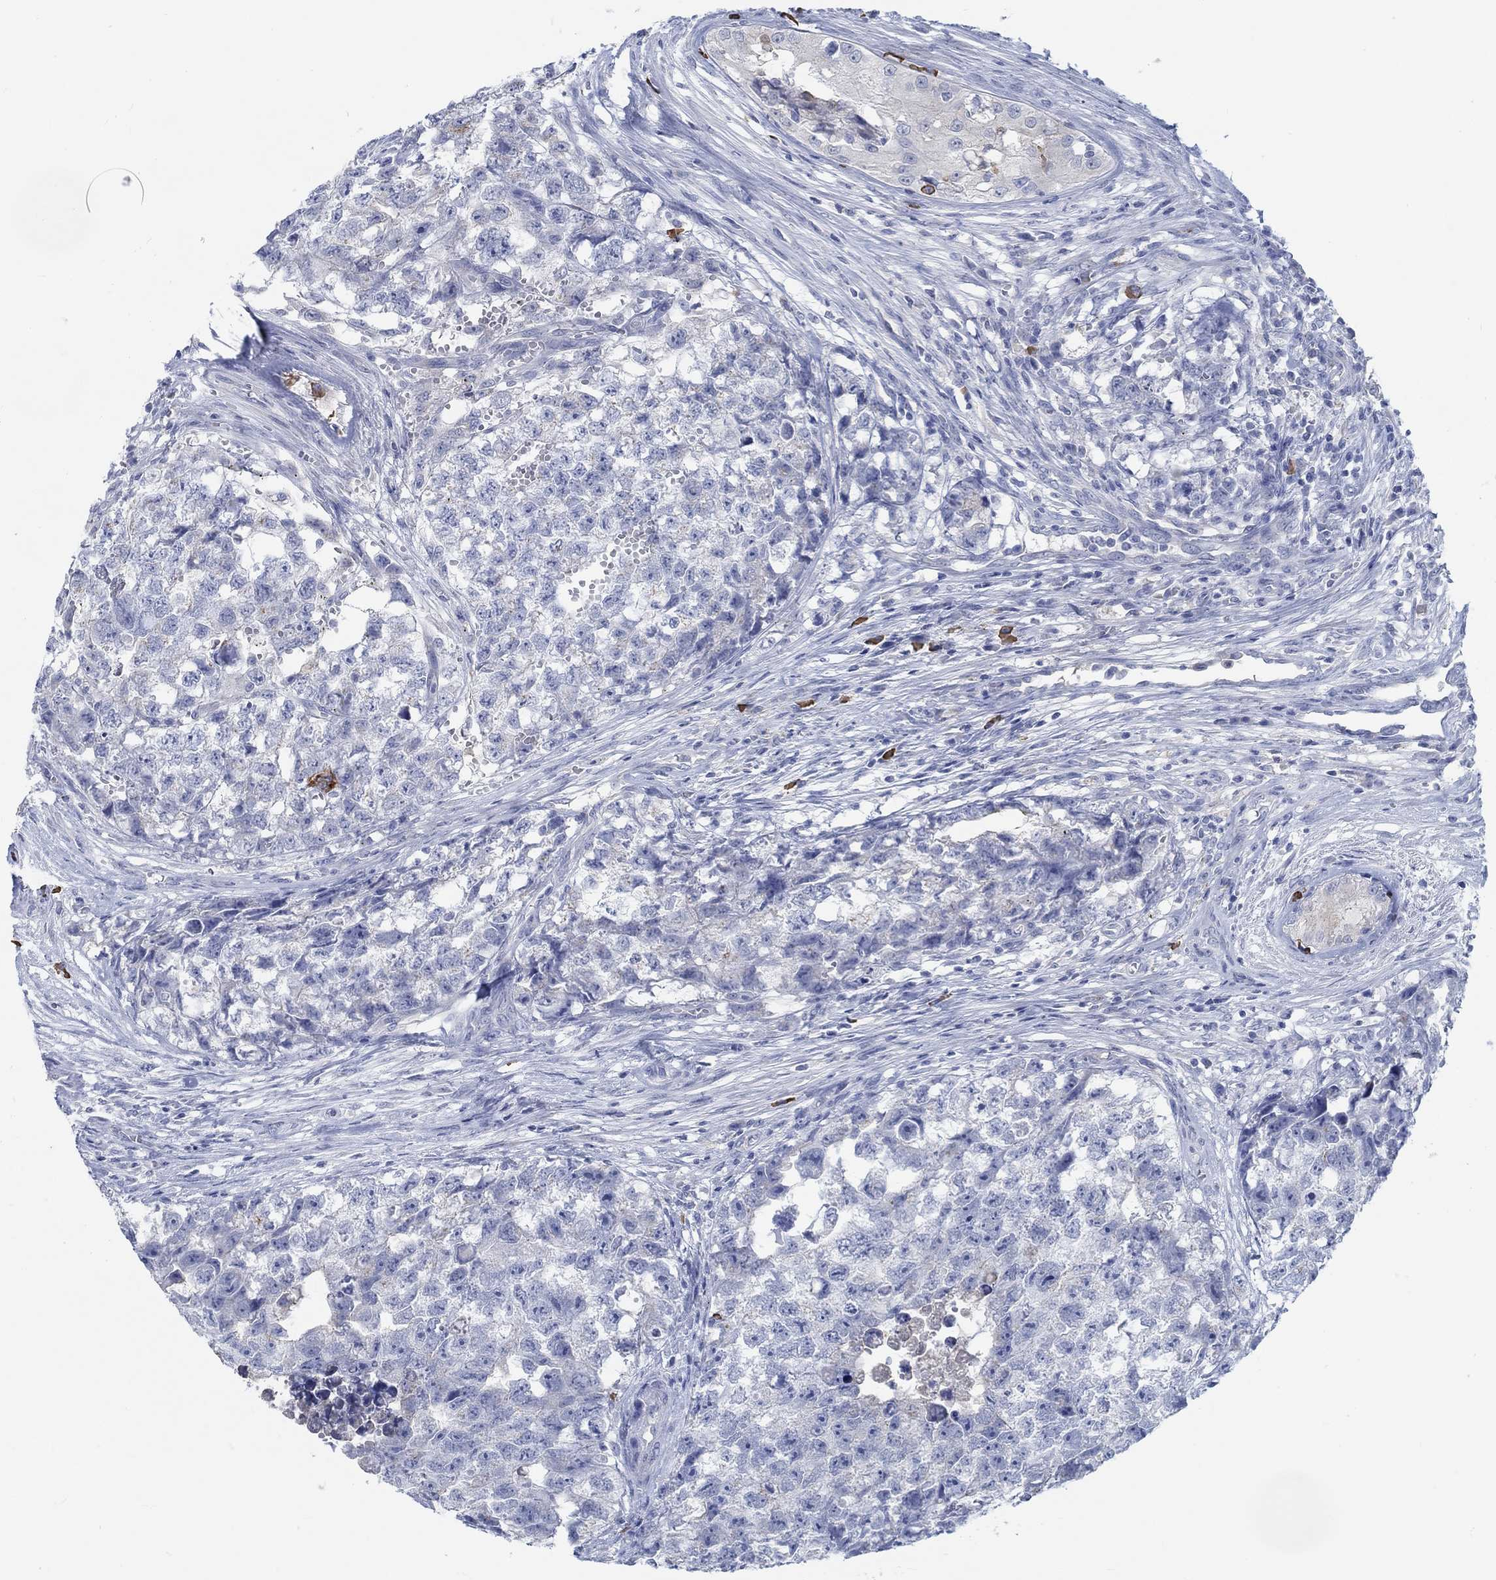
{"staining": {"intensity": "negative", "quantity": "none", "location": "none"}, "tissue": "testis cancer", "cell_type": "Tumor cells", "image_type": "cancer", "snomed": [{"axis": "morphology", "description": "Seminoma, NOS"}, {"axis": "morphology", "description": "Carcinoma, Embryonal, NOS"}, {"axis": "topography", "description": "Testis"}], "caption": "Photomicrograph shows no significant protein expression in tumor cells of testis embryonal carcinoma.", "gene": "TEKT4", "patient": {"sex": "male", "age": 22}}